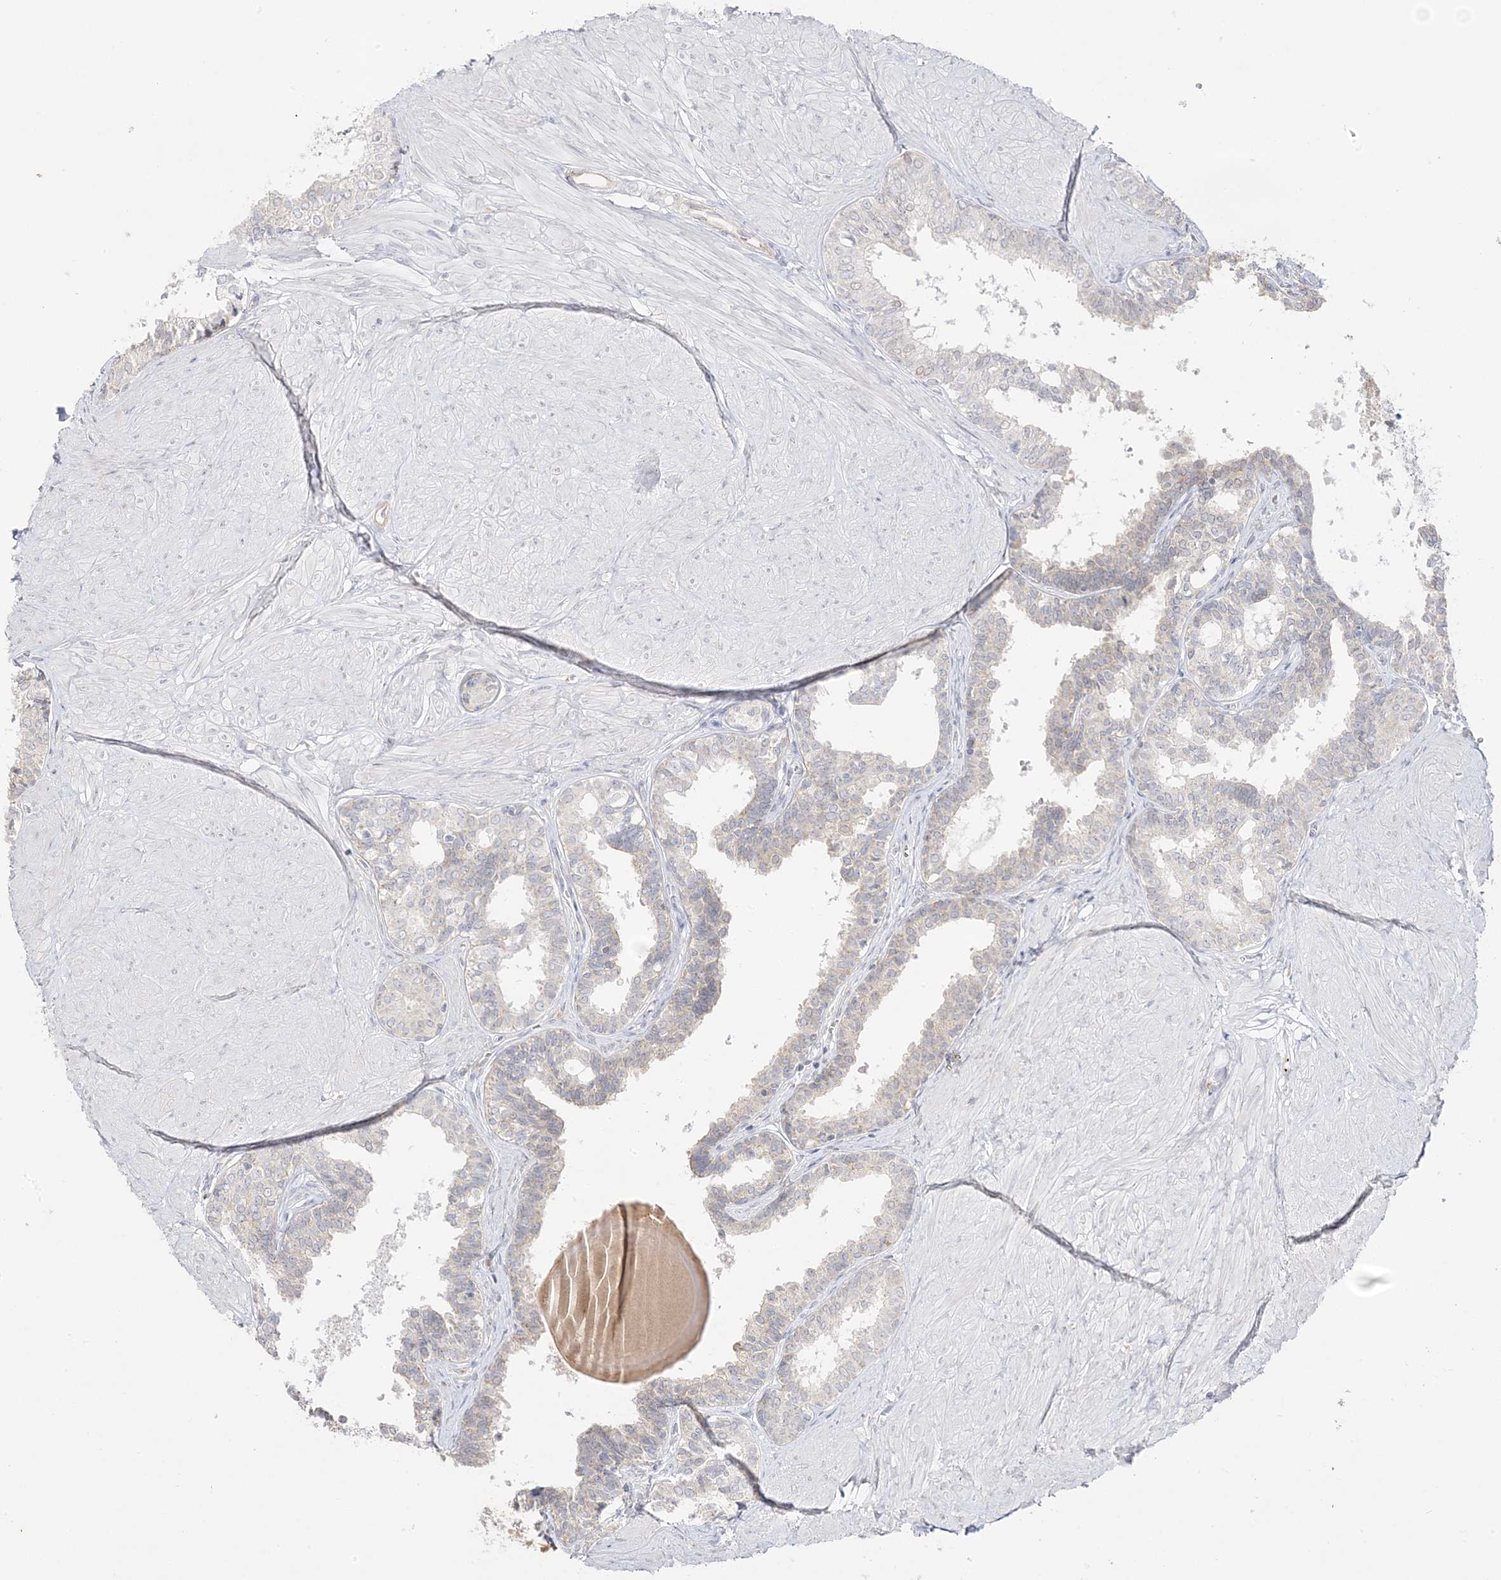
{"staining": {"intensity": "negative", "quantity": "none", "location": "none"}, "tissue": "prostate", "cell_type": "Glandular cells", "image_type": "normal", "snomed": [{"axis": "morphology", "description": "Normal tissue, NOS"}, {"axis": "topography", "description": "Prostate"}], "caption": "A photomicrograph of human prostate is negative for staining in glandular cells. The staining is performed using DAB (3,3'-diaminobenzidine) brown chromogen with nuclei counter-stained in using hematoxylin.", "gene": "TRANK1", "patient": {"sex": "male", "age": 48}}